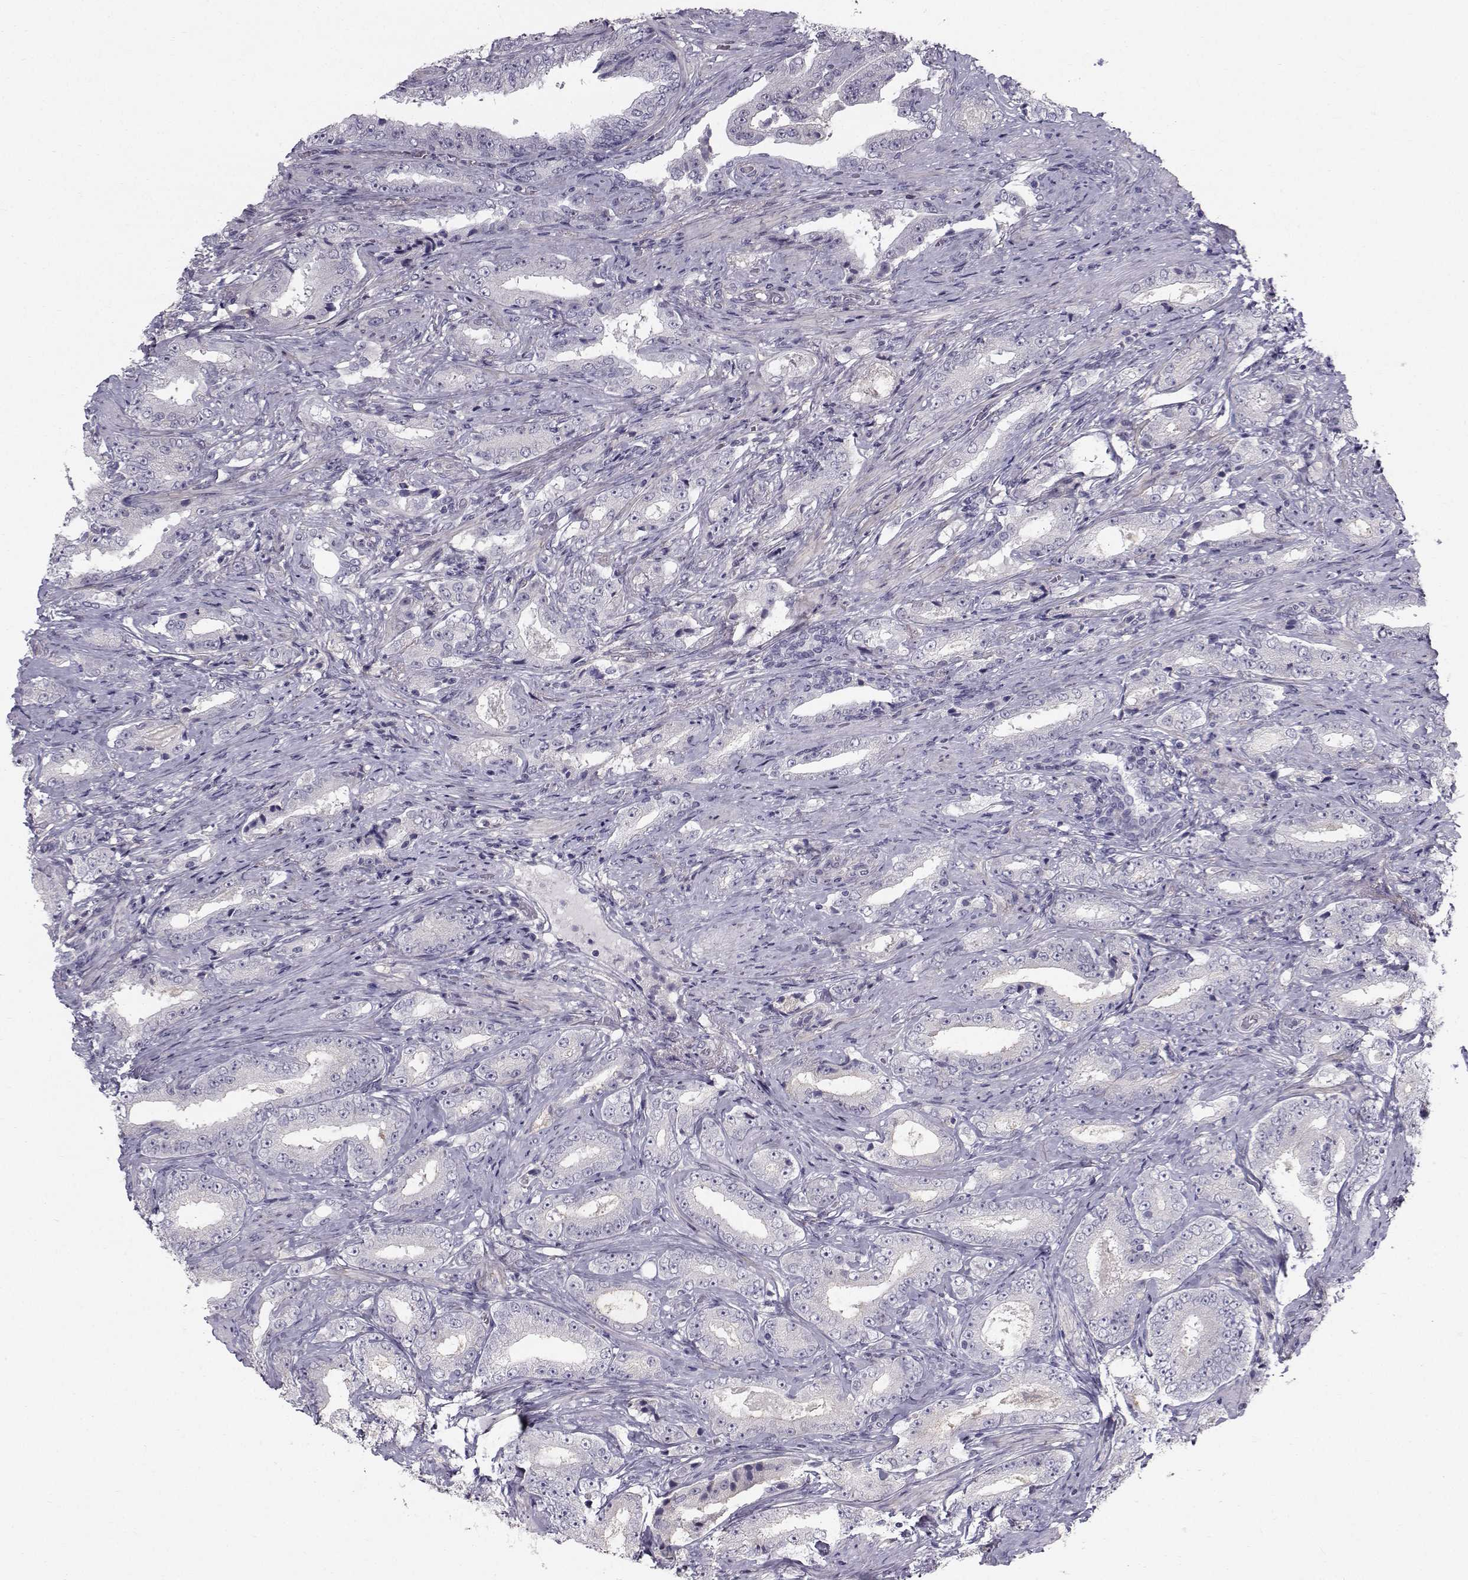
{"staining": {"intensity": "negative", "quantity": "none", "location": "none"}, "tissue": "prostate cancer", "cell_type": "Tumor cells", "image_type": "cancer", "snomed": [{"axis": "morphology", "description": "Adenocarcinoma, Low grade"}, {"axis": "topography", "description": "Prostate and seminal vesicle, NOS"}], "caption": "Immunohistochemistry photomicrograph of adenocarcinoma (low-grade) (prostate) stained for a protein (brown), which displays no positivity in tumor cells.", "gene": "SPDYE4", "patient": {"sex": "male", "age": 61}}